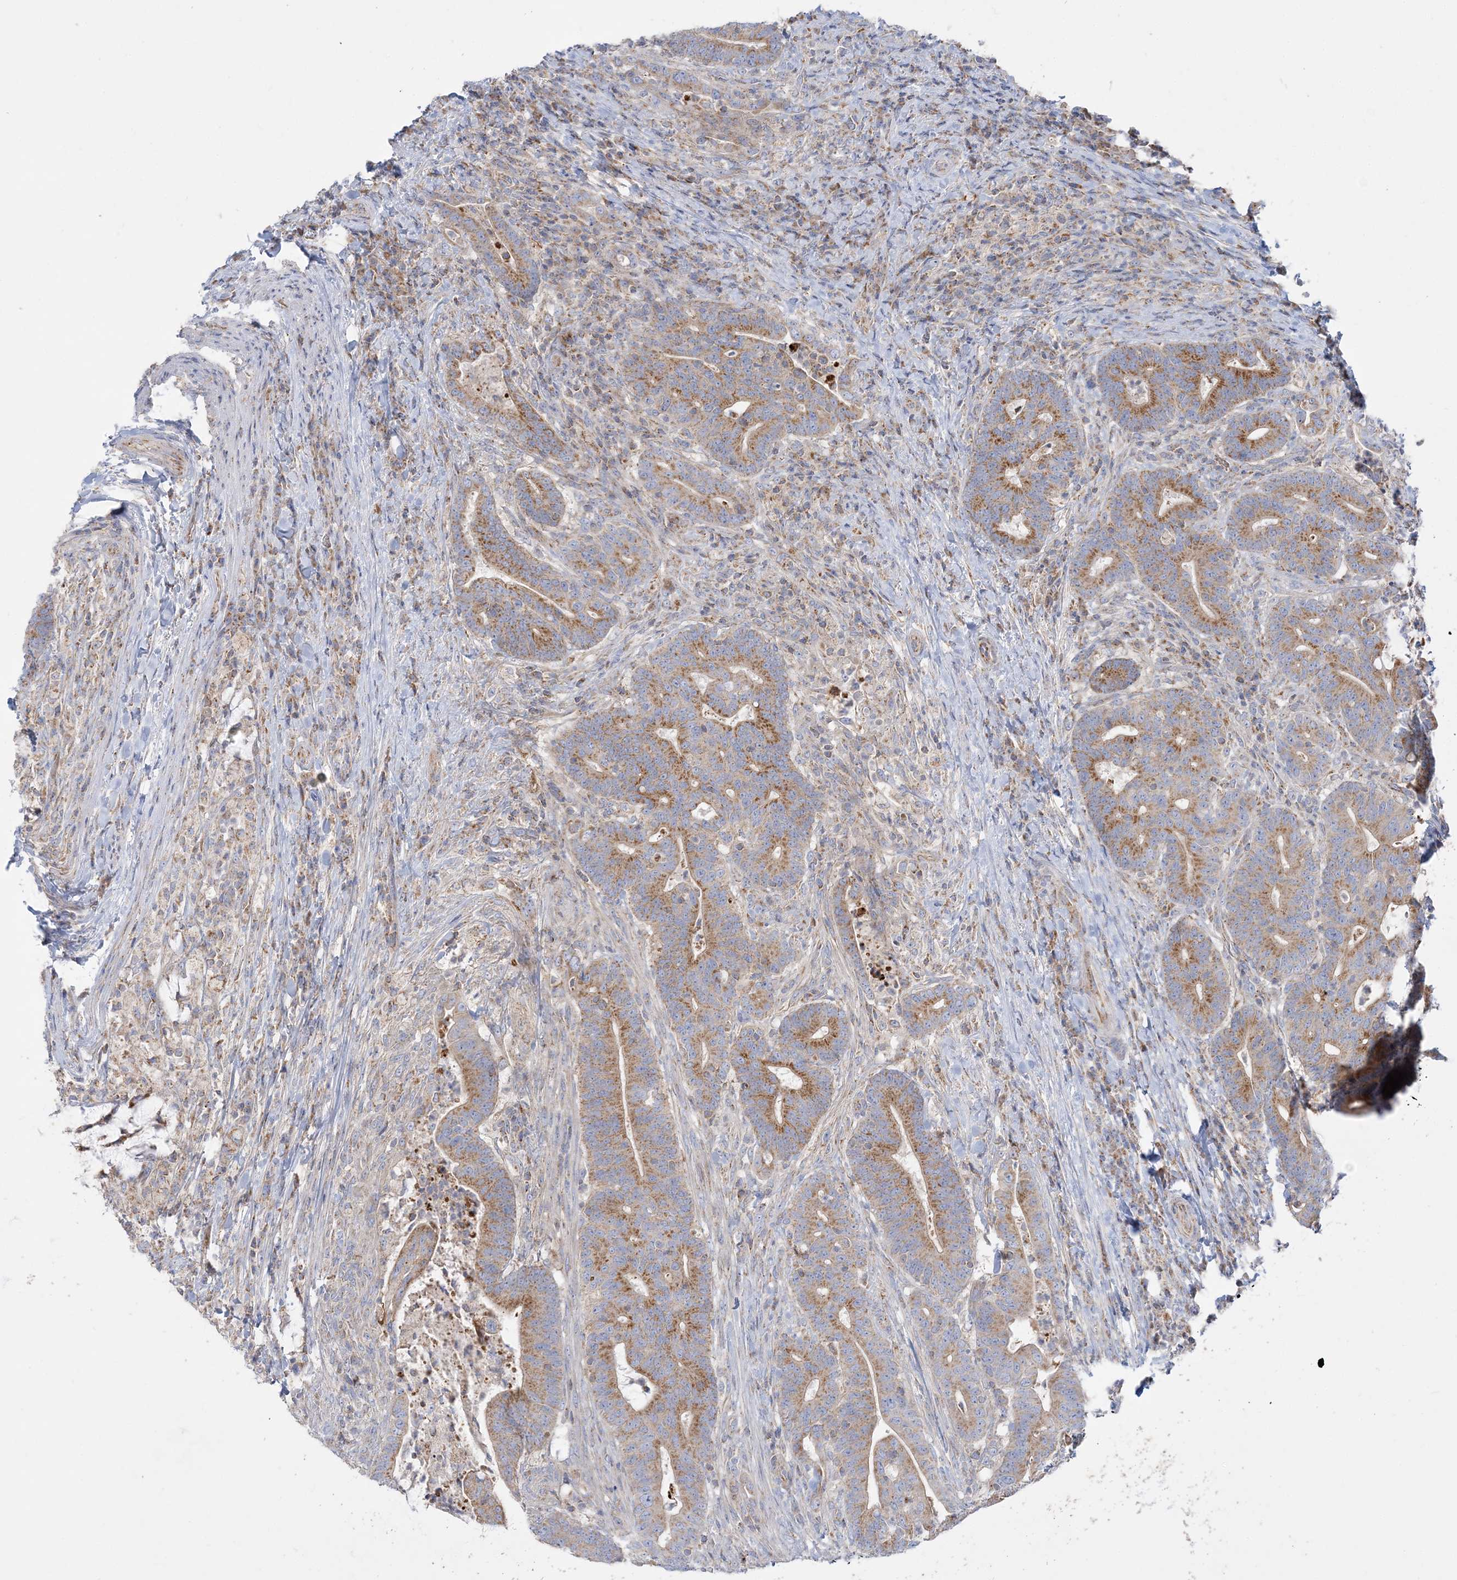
{"staining": {"intensity": "moderate", "quantity": ">75%", "location": "cytoplasmic/membranous"}, "tissue": "colorectal cancer", "cell_type": "Tumor cells", "image_type": "cancer", "snomed": [{"axis": "morphology", "description": "Adenocarcinoma, NOS"}, {"axis": "topography", "description": "Colon"}], "caption": "Protein expression by IHC displays moderate cytoplasmic/membranous staining in approximately >75% of tumor cells in colorectal adenocarcinoma. (brown staining indicates protein expression, while blue staining denotes nuclei).", "gene": "TBC1D14", "patient": {"sex": "female", "age": 66}}